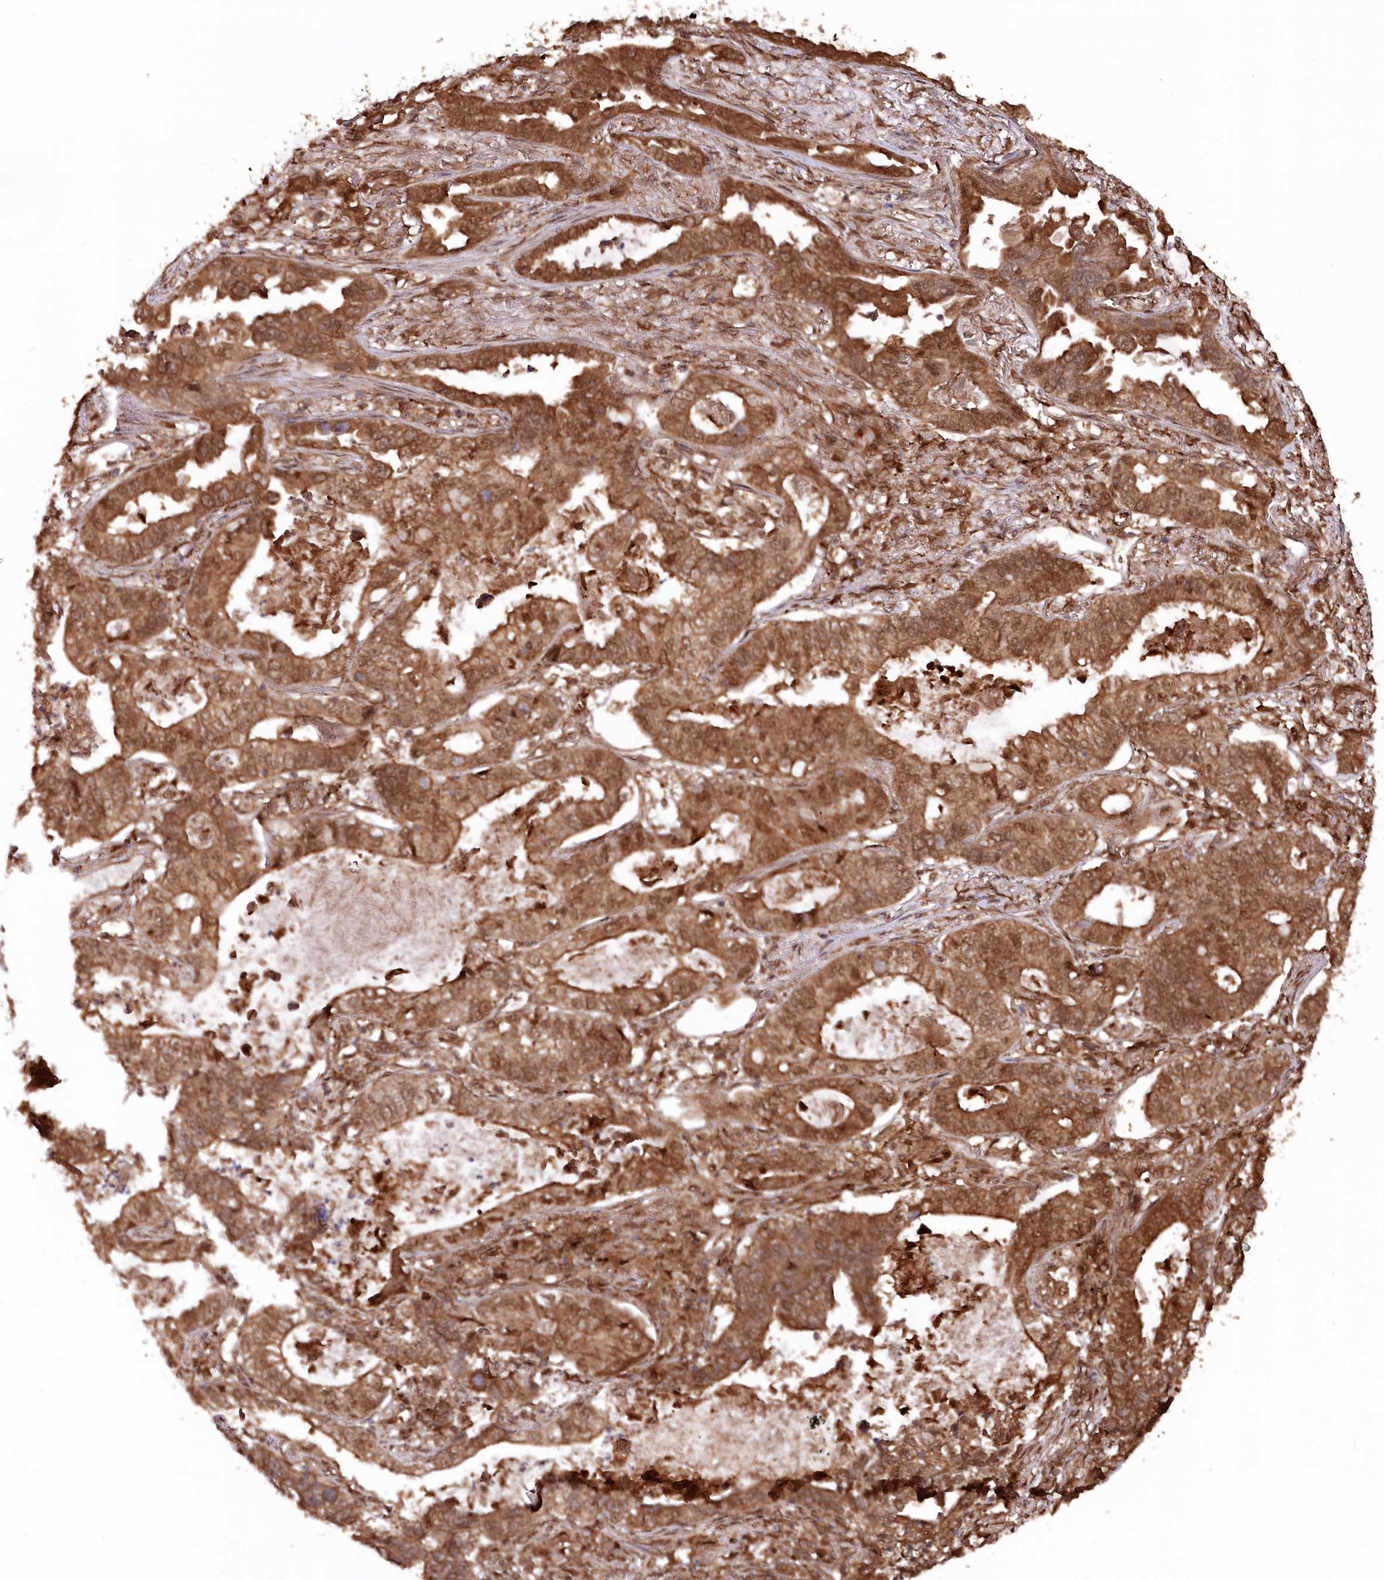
{"staining": {"intensity": "strong", "quantity": ">75%", "location": "cytoplasmic/membranous,nuclear"}, "tissue": "lung cancer", "cell_type": "Tumor cells", "image_type": "cancer", "snomed": [{"axis": "morphology", "description": "Adenocarcinoma, NOS"}, {"axis": "topography", "description": "Lung"}], "caption": "High-magnification brightfield microscopy of lung cancer stained with DAB (3,3'-diaminobenzidine) (brown) and counterstained with hematoxylin (blue). tumor cells exhibit strong cytoplasmic/membranous and nuclear expression is identified in about>75% of cells.", "gene": "PSMA1", "patient": {"sex": "male", "age": 67}}